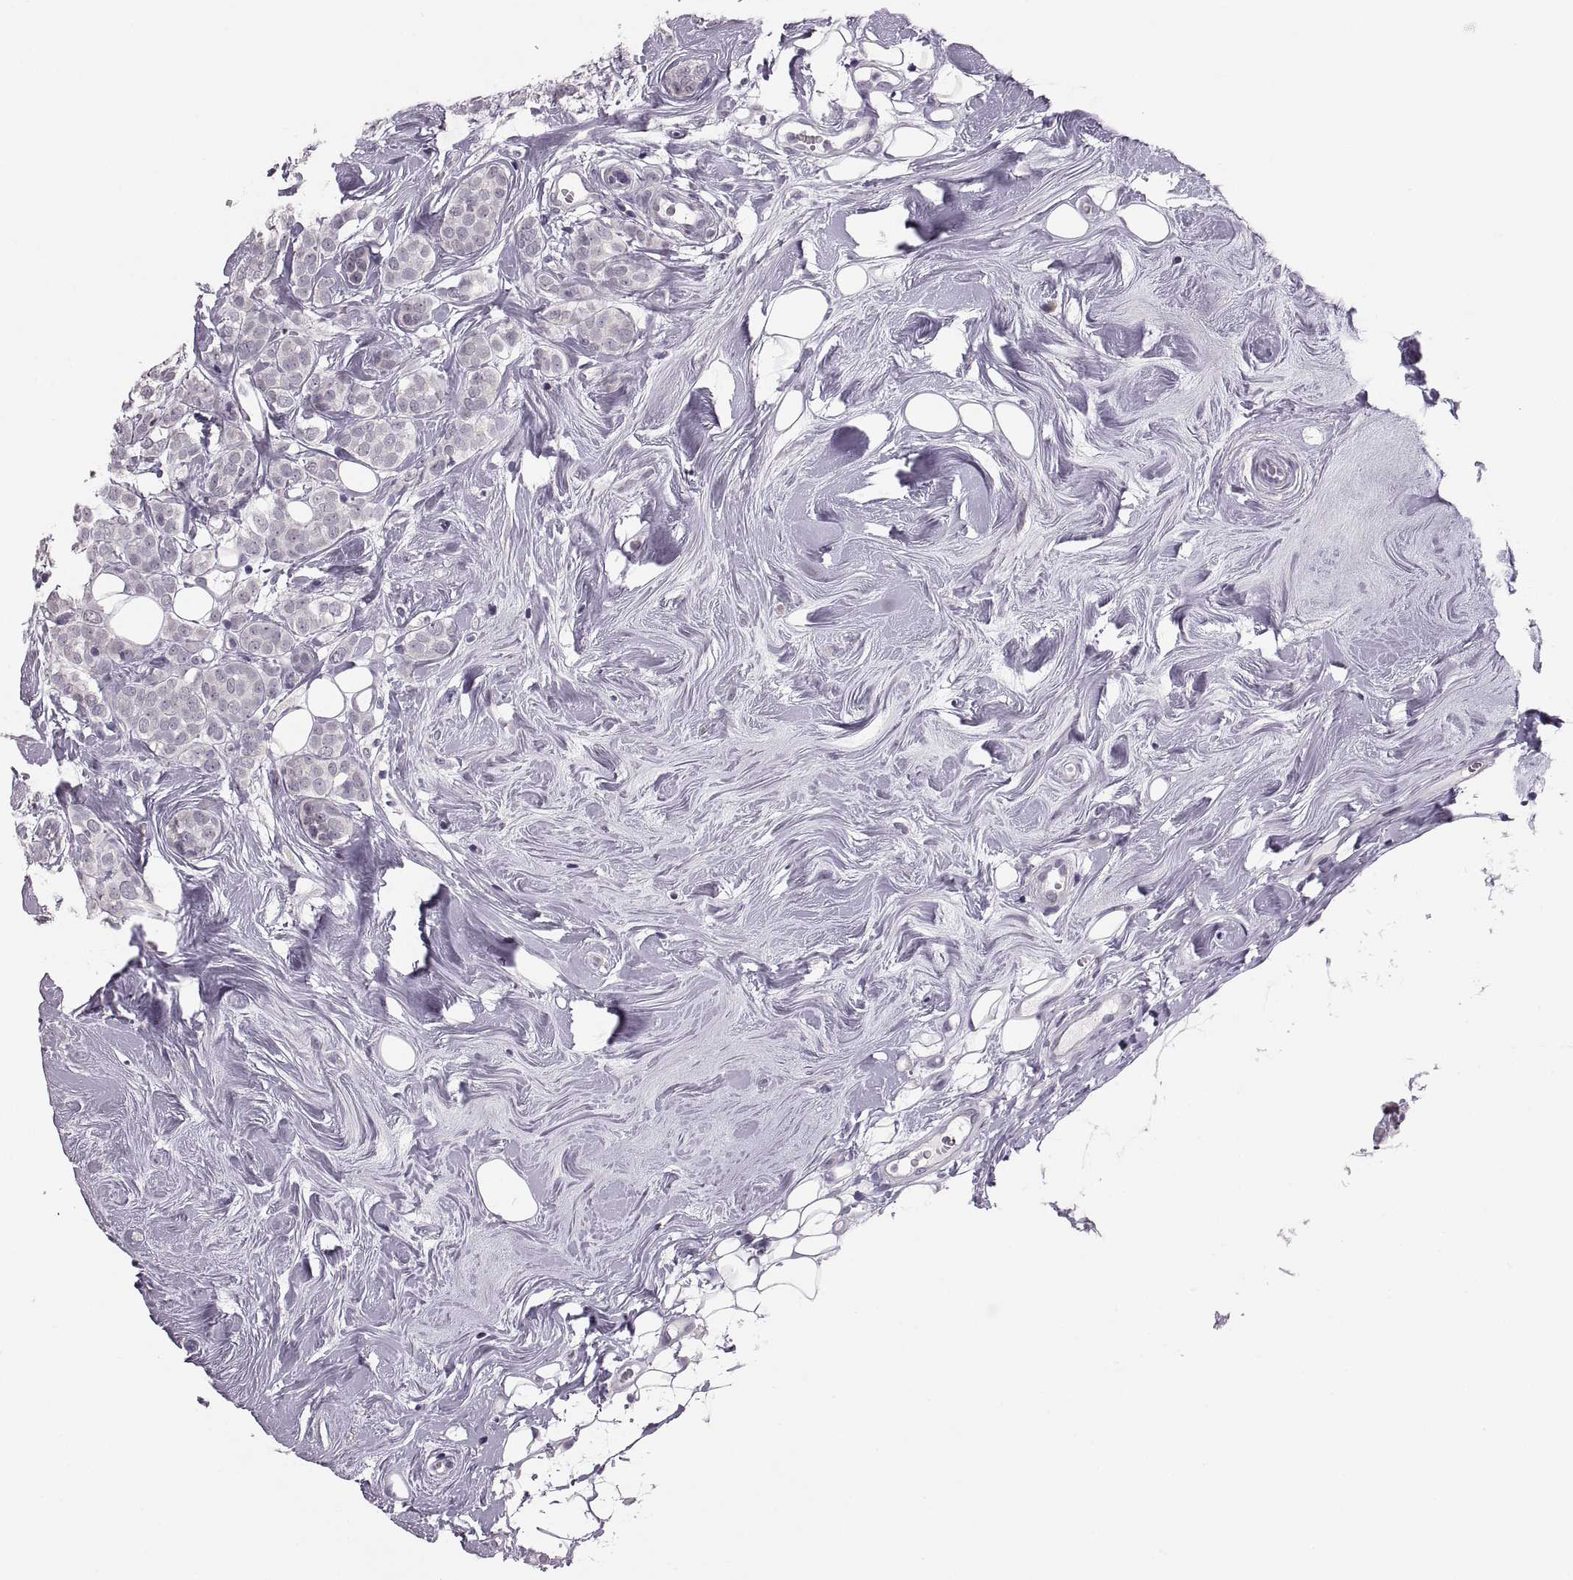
{"staining": {"intensity": "negative", "quantity": "none", "location": "none"}, "tissue": "breast cancer", "cell_type": "Tumor cells", "image_type": "cancer", "snomed": [{"axis": "morphology", "description": "Lobular carcinoma"}, {"axis": "topography", "description": "Breast"}], "caption": "Immunohistochemical staining of human breast cancer (lobular carcinoma) demonstrates no significant staining in tumor cells.", "gene": "ADH6", "patient": {"sex": "female", "age": 49}}